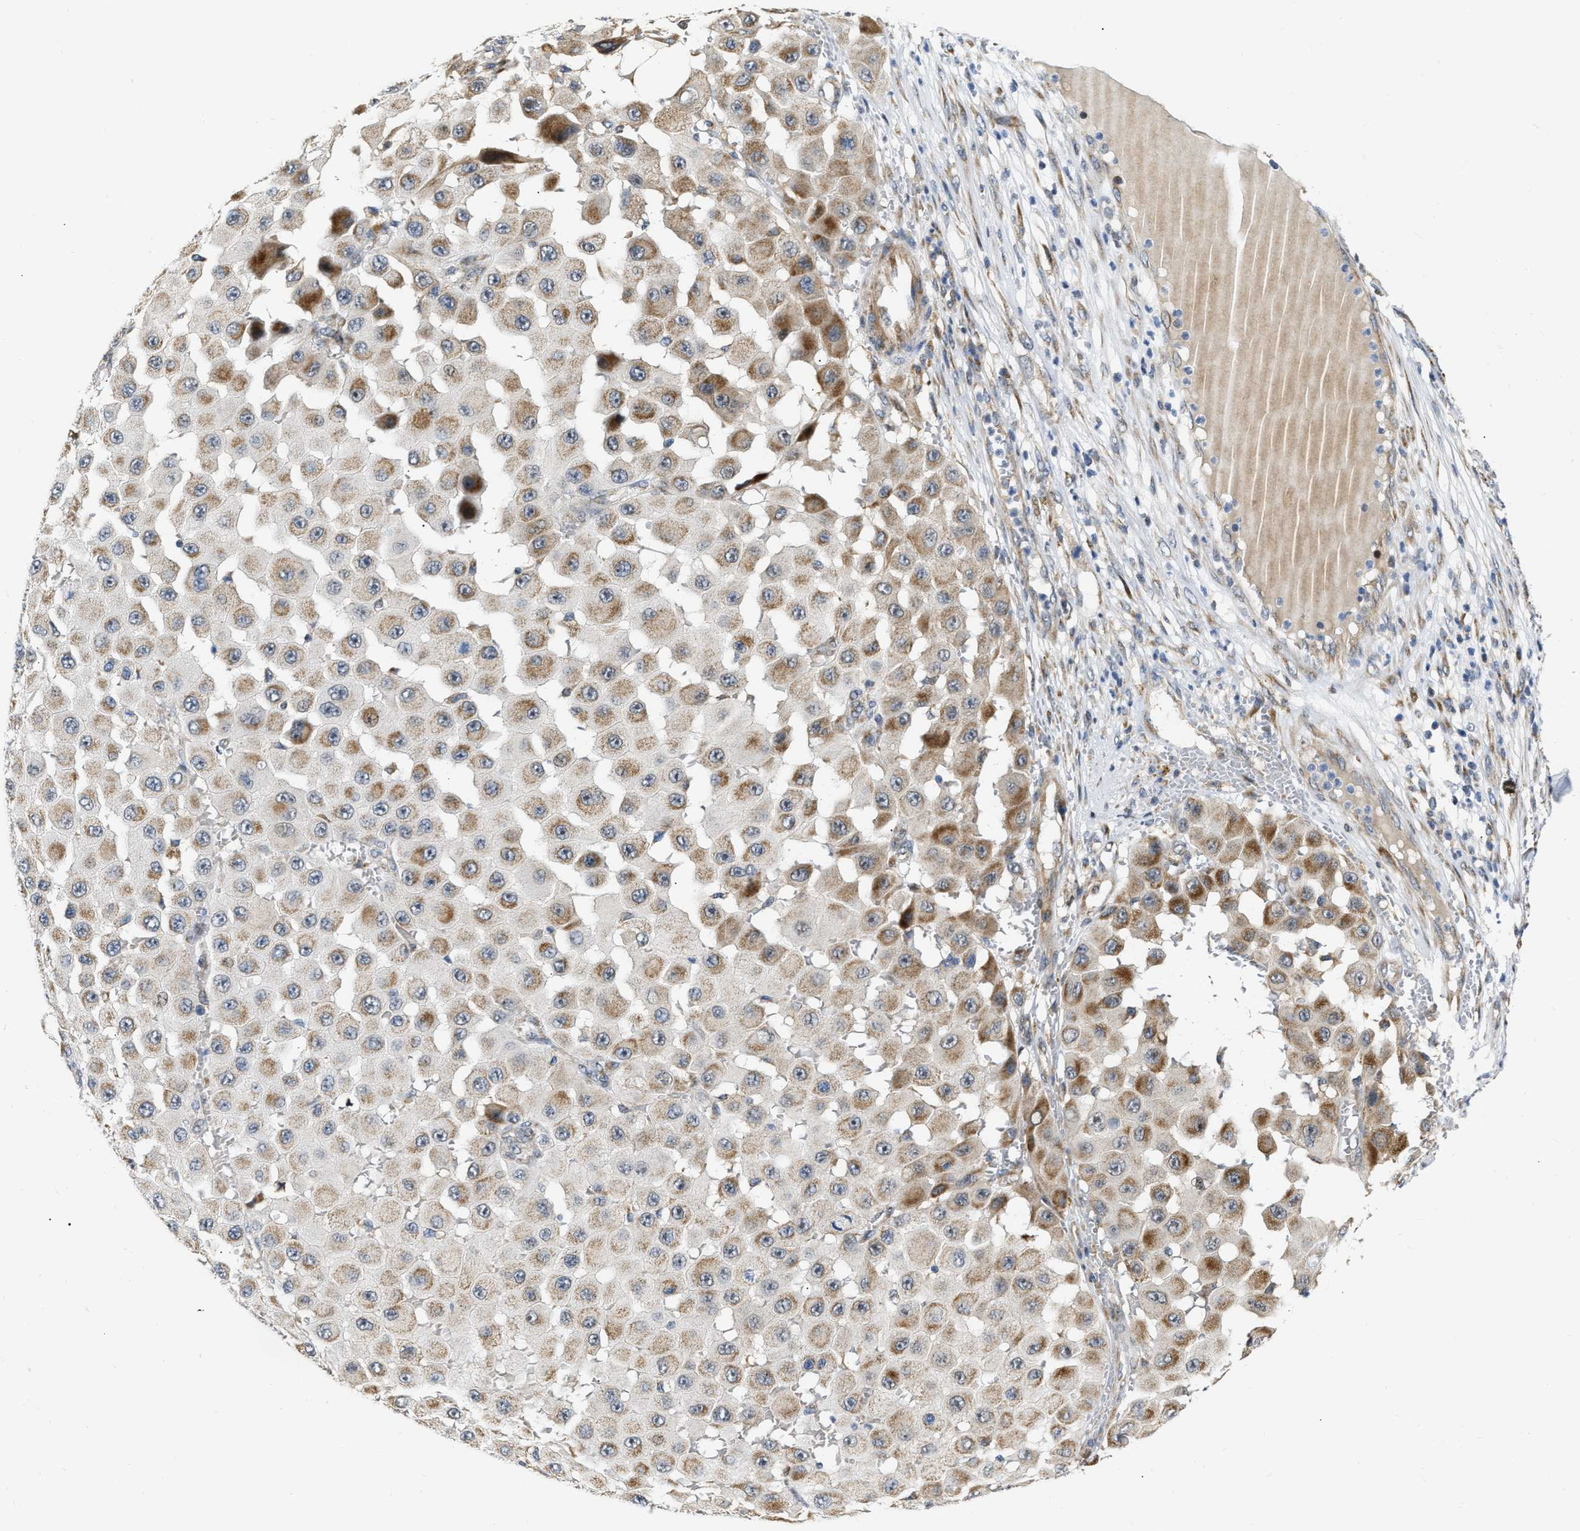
{"staining": {"intensity": "moderate", "quantity": ">75%", "location": "cytoplasmic/membranous"}, "tissue": "melanoma", "cell_type": "Tumor cells", "image_type": "cancer", "snomed": [{"axis": "morphology", "description": "Malignant melanoma, NOS"}, {"axis": "topography", "description": "Skin"}], "caption": "Immunohistochemistry histopathology image of melanoma stained for a protein (brown), which shows medium levels of moderate cytoplasmic/membranous staining in approximately >75% of tumor cells.", "gene": "DEPTOR", "patient": {"sex": "female", "age": 81}}